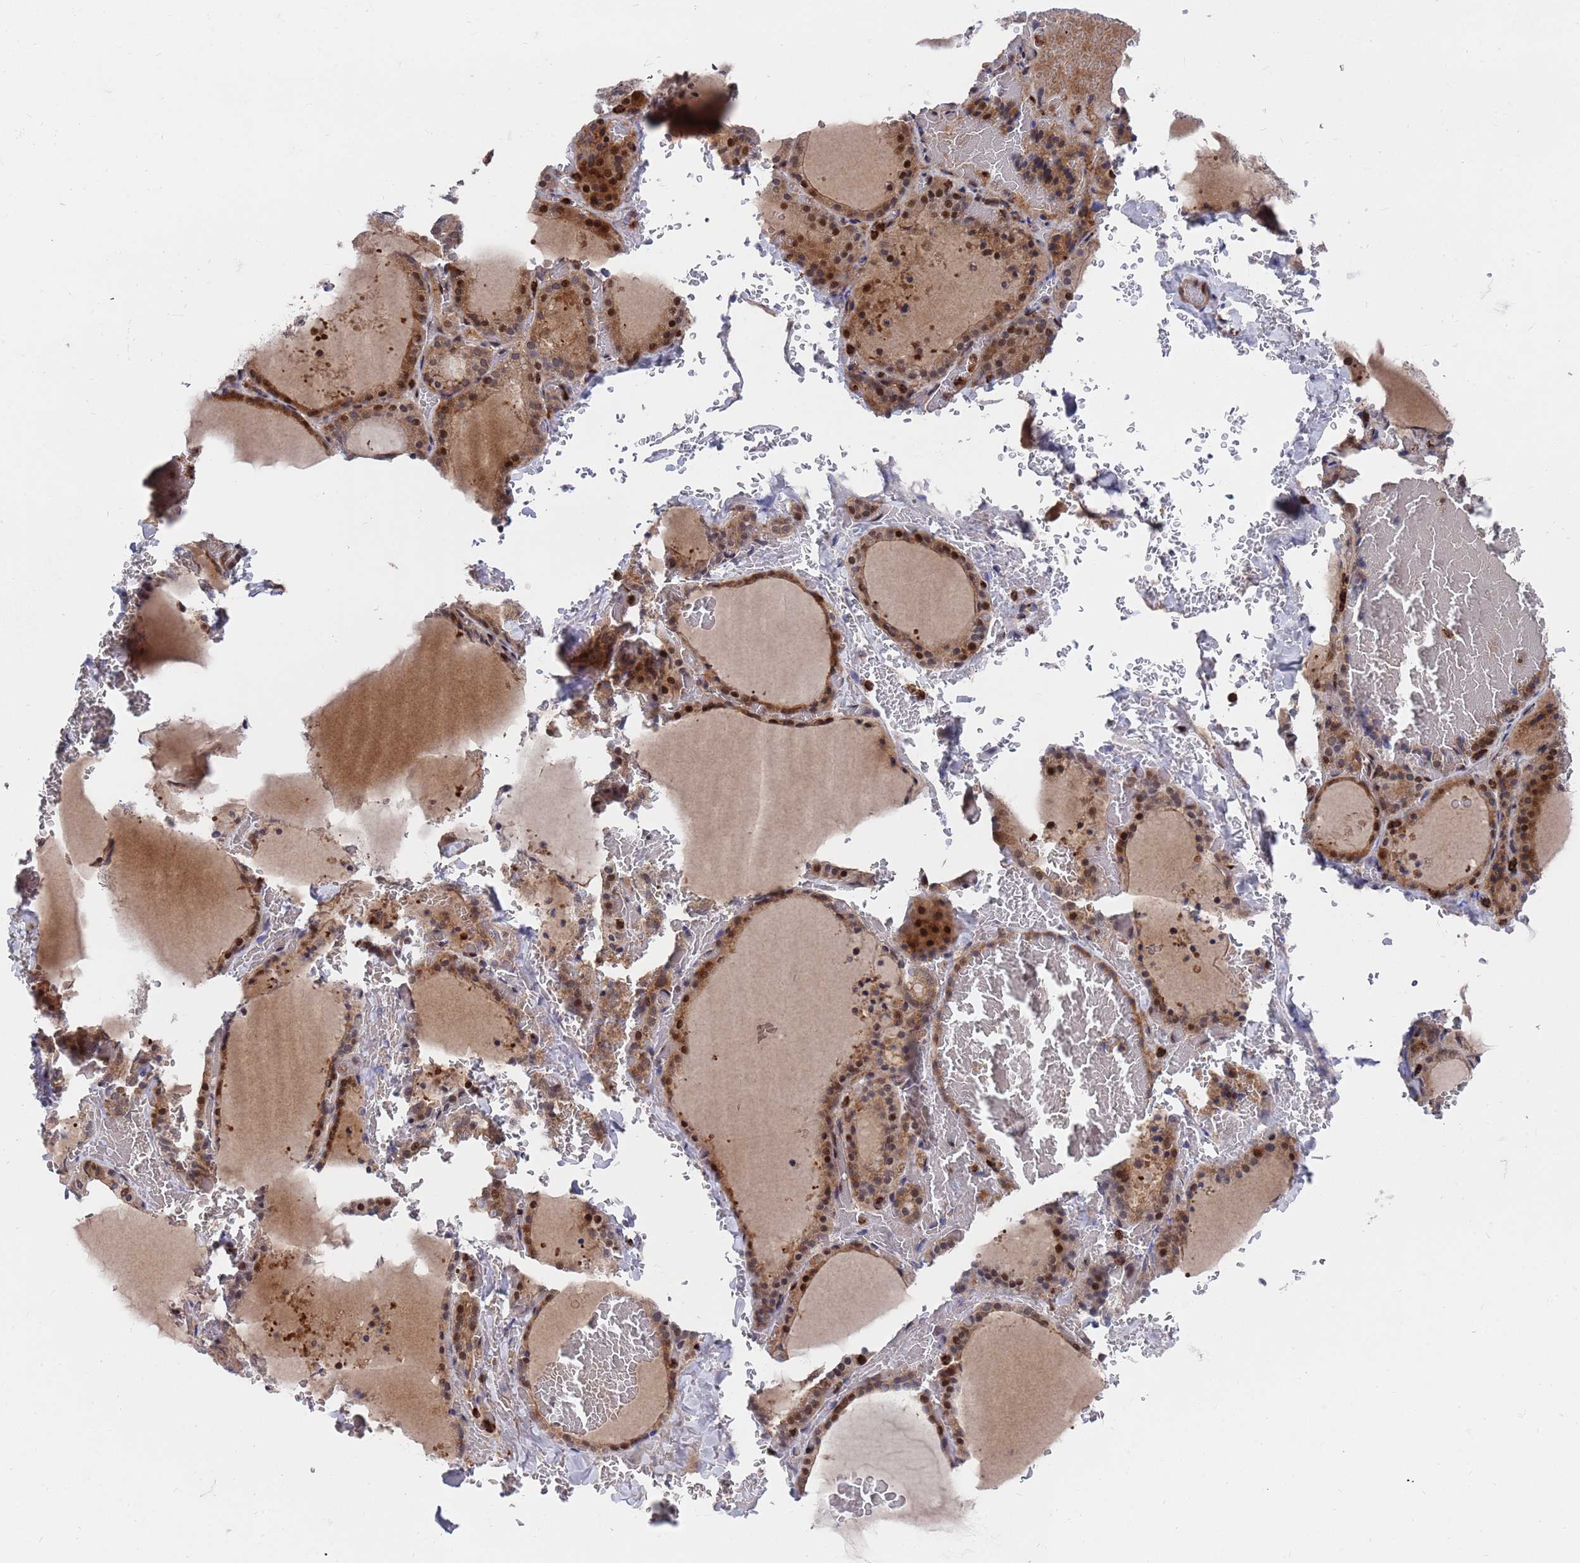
{"staining": {"intensity": "strong", "quantity": ">75%", "location": "cytoplasmic/membranous,nuclear"}, "tissue": "thyroid gland", "cell_type": "Glandular cells", "image_type": "normal", "snomed": [{"axis": "morphology", "description": "Normal tissue, NOS"}, {"axis": "topography", "description": "Thyroid gland"}], "caption": "This micrograph demonstrates immunohistochemistry staining of benign thyroid gland, with high strong cytoplasmic/membranous,nuclear expression in about >75% of glandular cells.", "gene": "TMBIM6", "patient": {"sex": "female", "age": 39}}